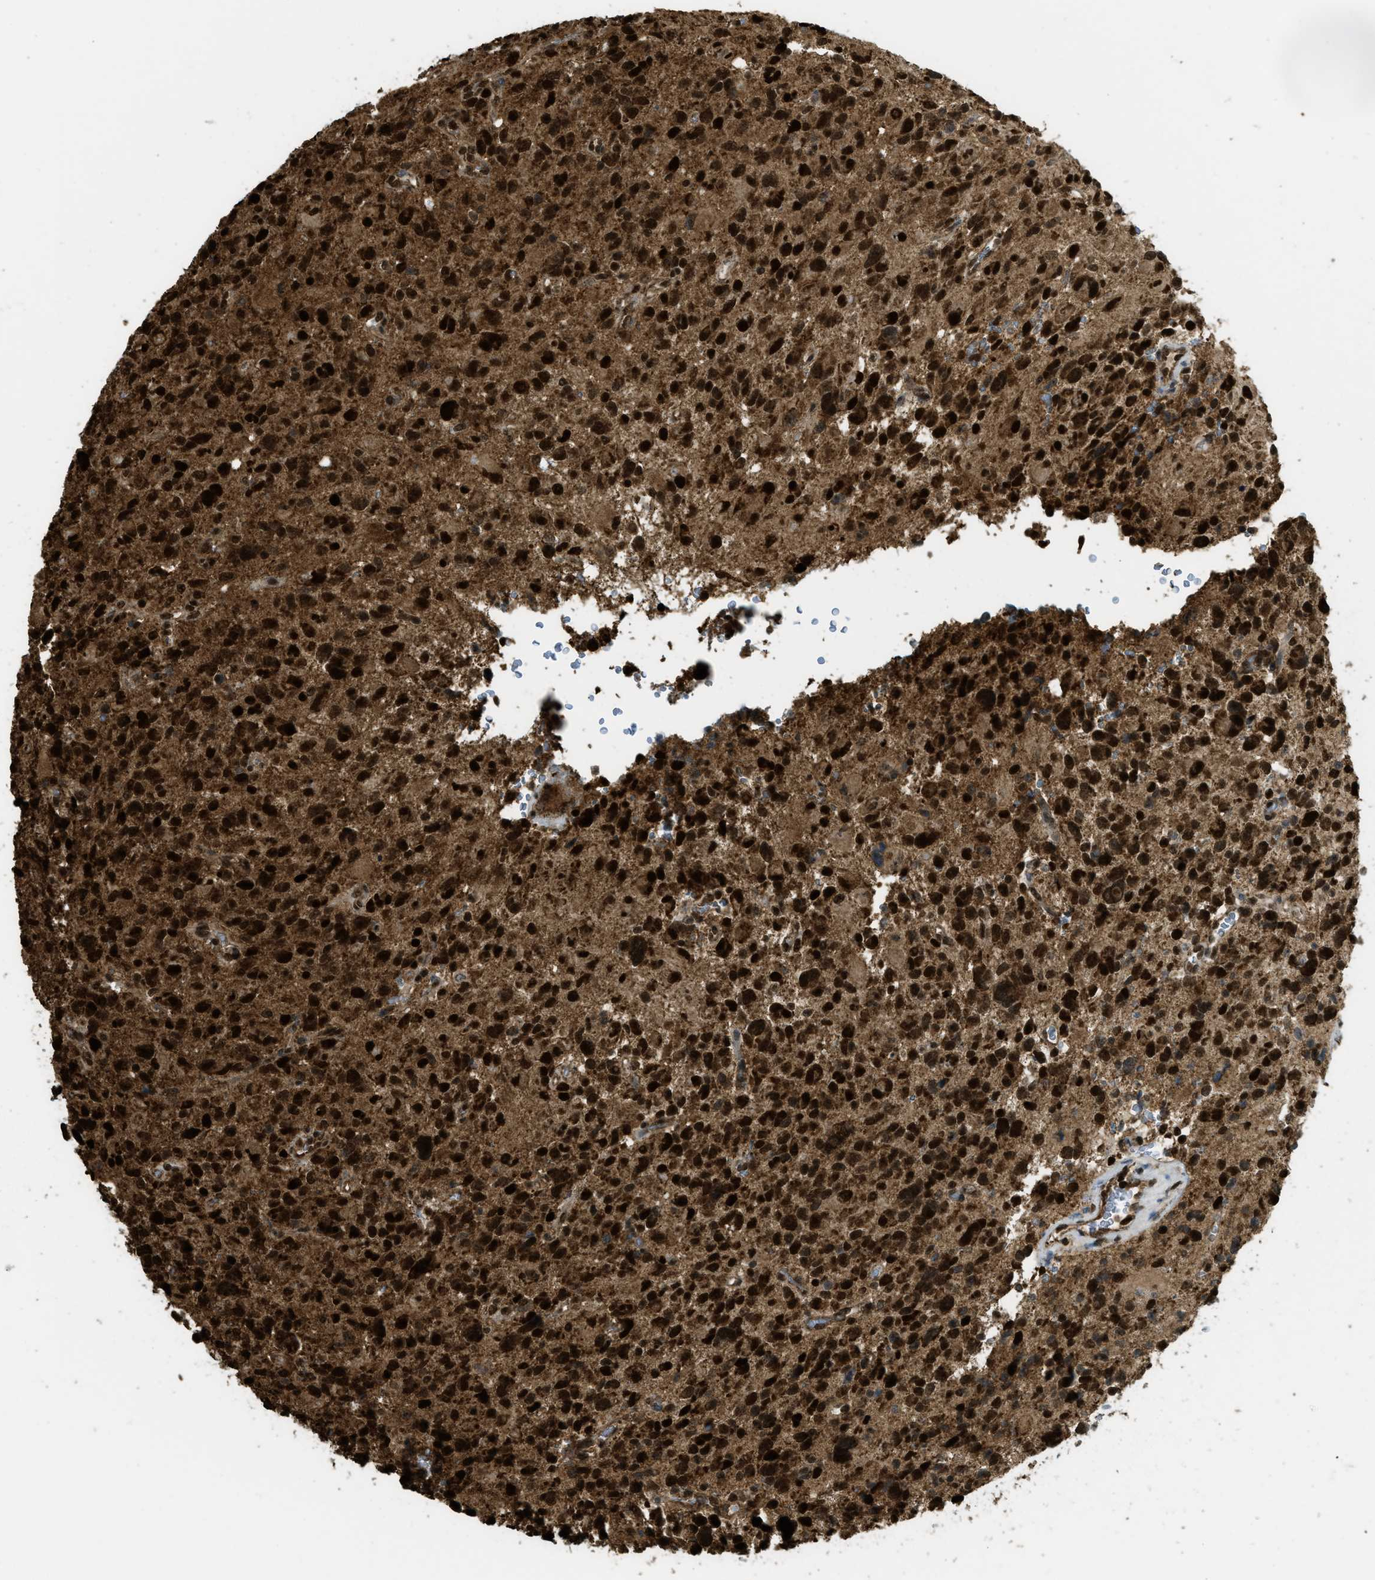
{"staining": {"intensity": "strong", "quantity": ">75%", "location": "cytoplasmic/membranous,nuclear"}, "tissue": "glioma", "cell_type": "Tumor cells", "image_type": "cancer", "snomed": [{"axis": "morphology", "description": "Glioma, malignant, High grade"}, {"axis": "topography", "description": "Brain"}], "caption": "Immunohistochemistry (IHC) of glioma demonstrates high levels of strong cytoplasmic/membranous and nuclear expression in about >75% of tumor cells.", "gene": "TNPO1", "patient": {"sex": "male", "age": 48}}